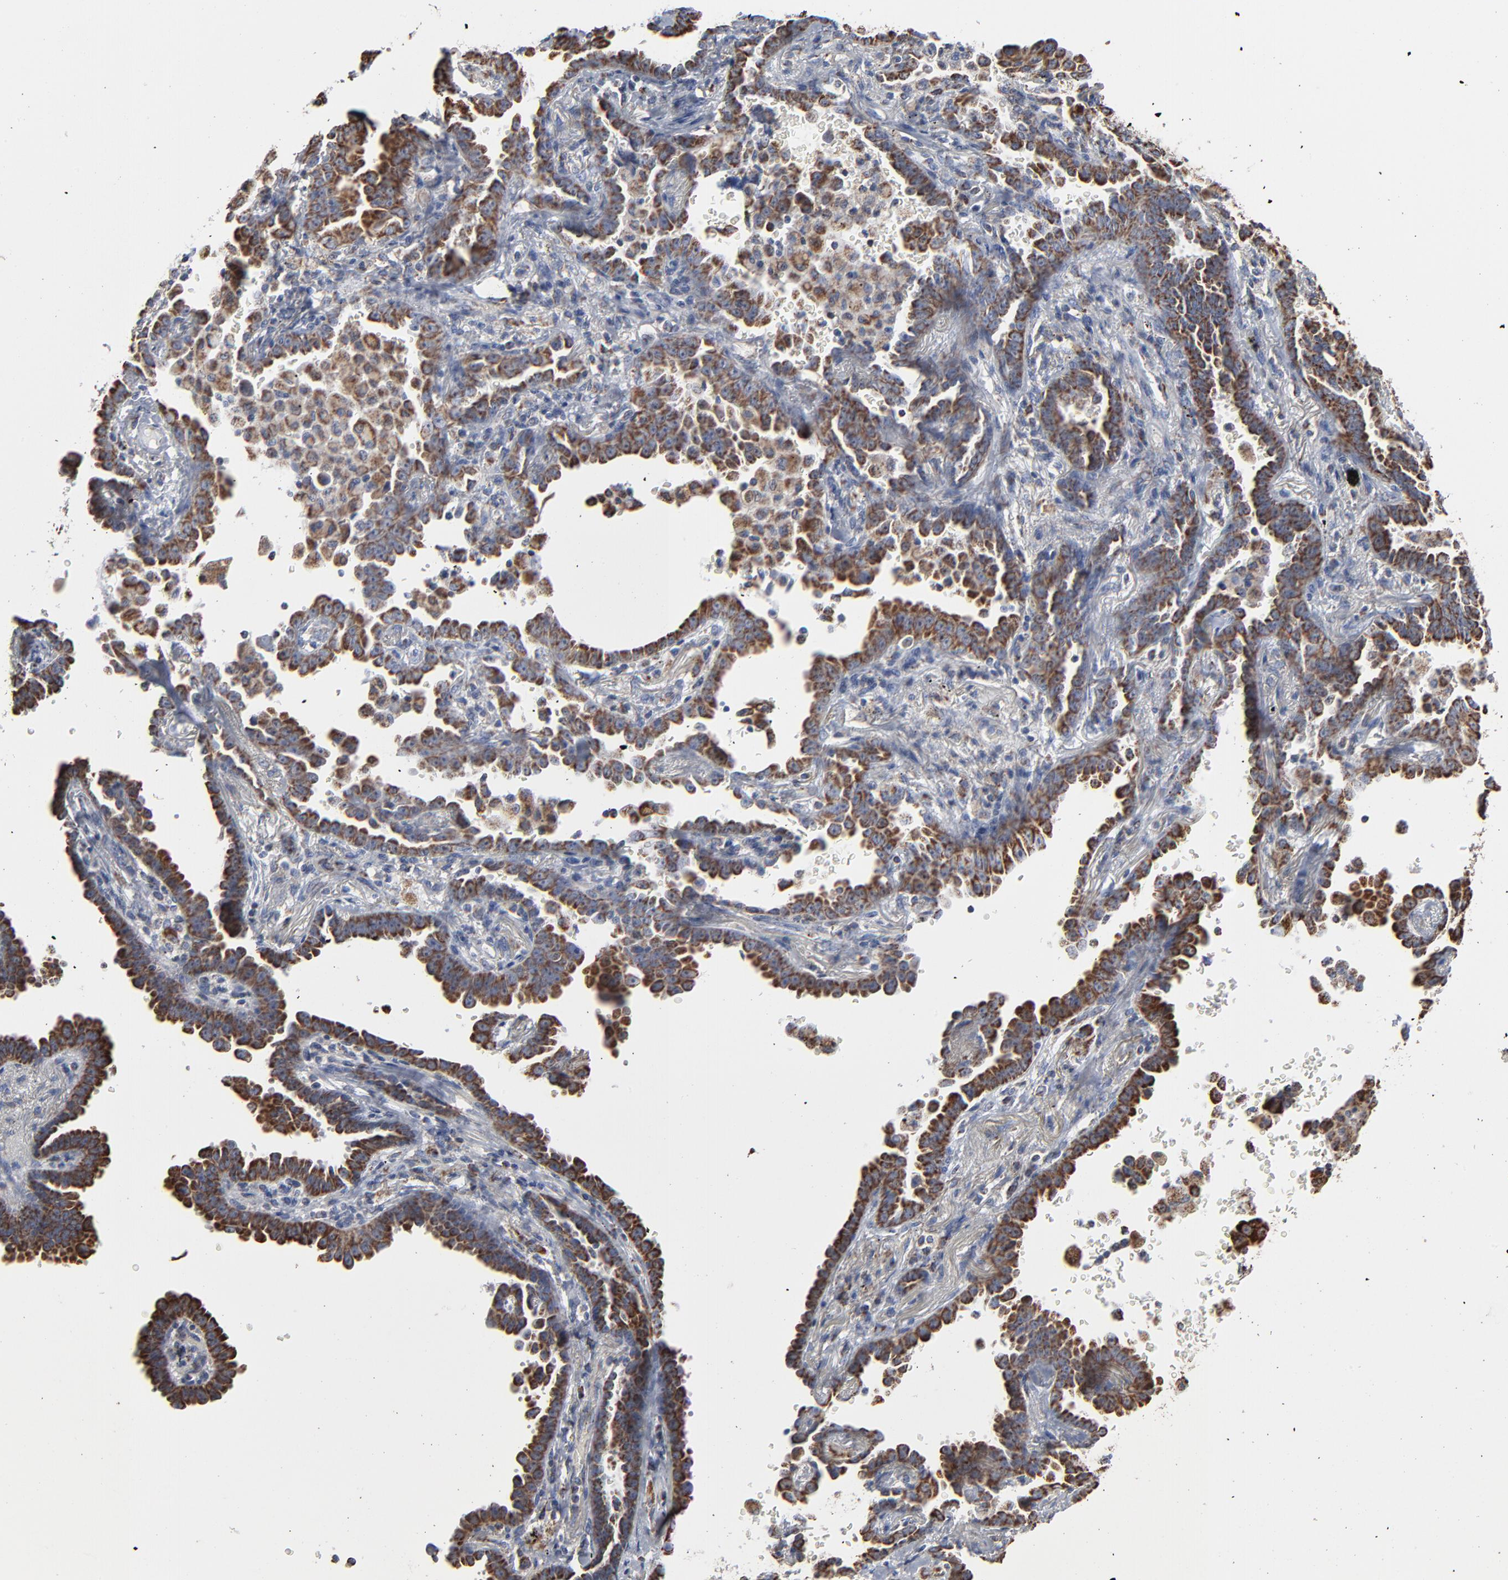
{"staining": {"intensity": "strong", "quantity": ">75%", "location": "cytoplasmic/membranous"}, "tissue": "lung cancer", "cell_type": "Tumor cells", "image_type": "cancer", "snomed": [{"axis": "morphology", "description": "Adenocarcinoma, NOS"}, {"axis": "topography", "description": "Lung"}], "caption": "Protein expression analysis of human adenocarcinoma (lung) reveals strong cytoplasmic/membranous staining in approximately >75% of tumor cells. (Brightfield microscopy of DAB IHC at high magnification).", "gene": "UQCRC1", "patient": {"sex": "female", "age": 64}}